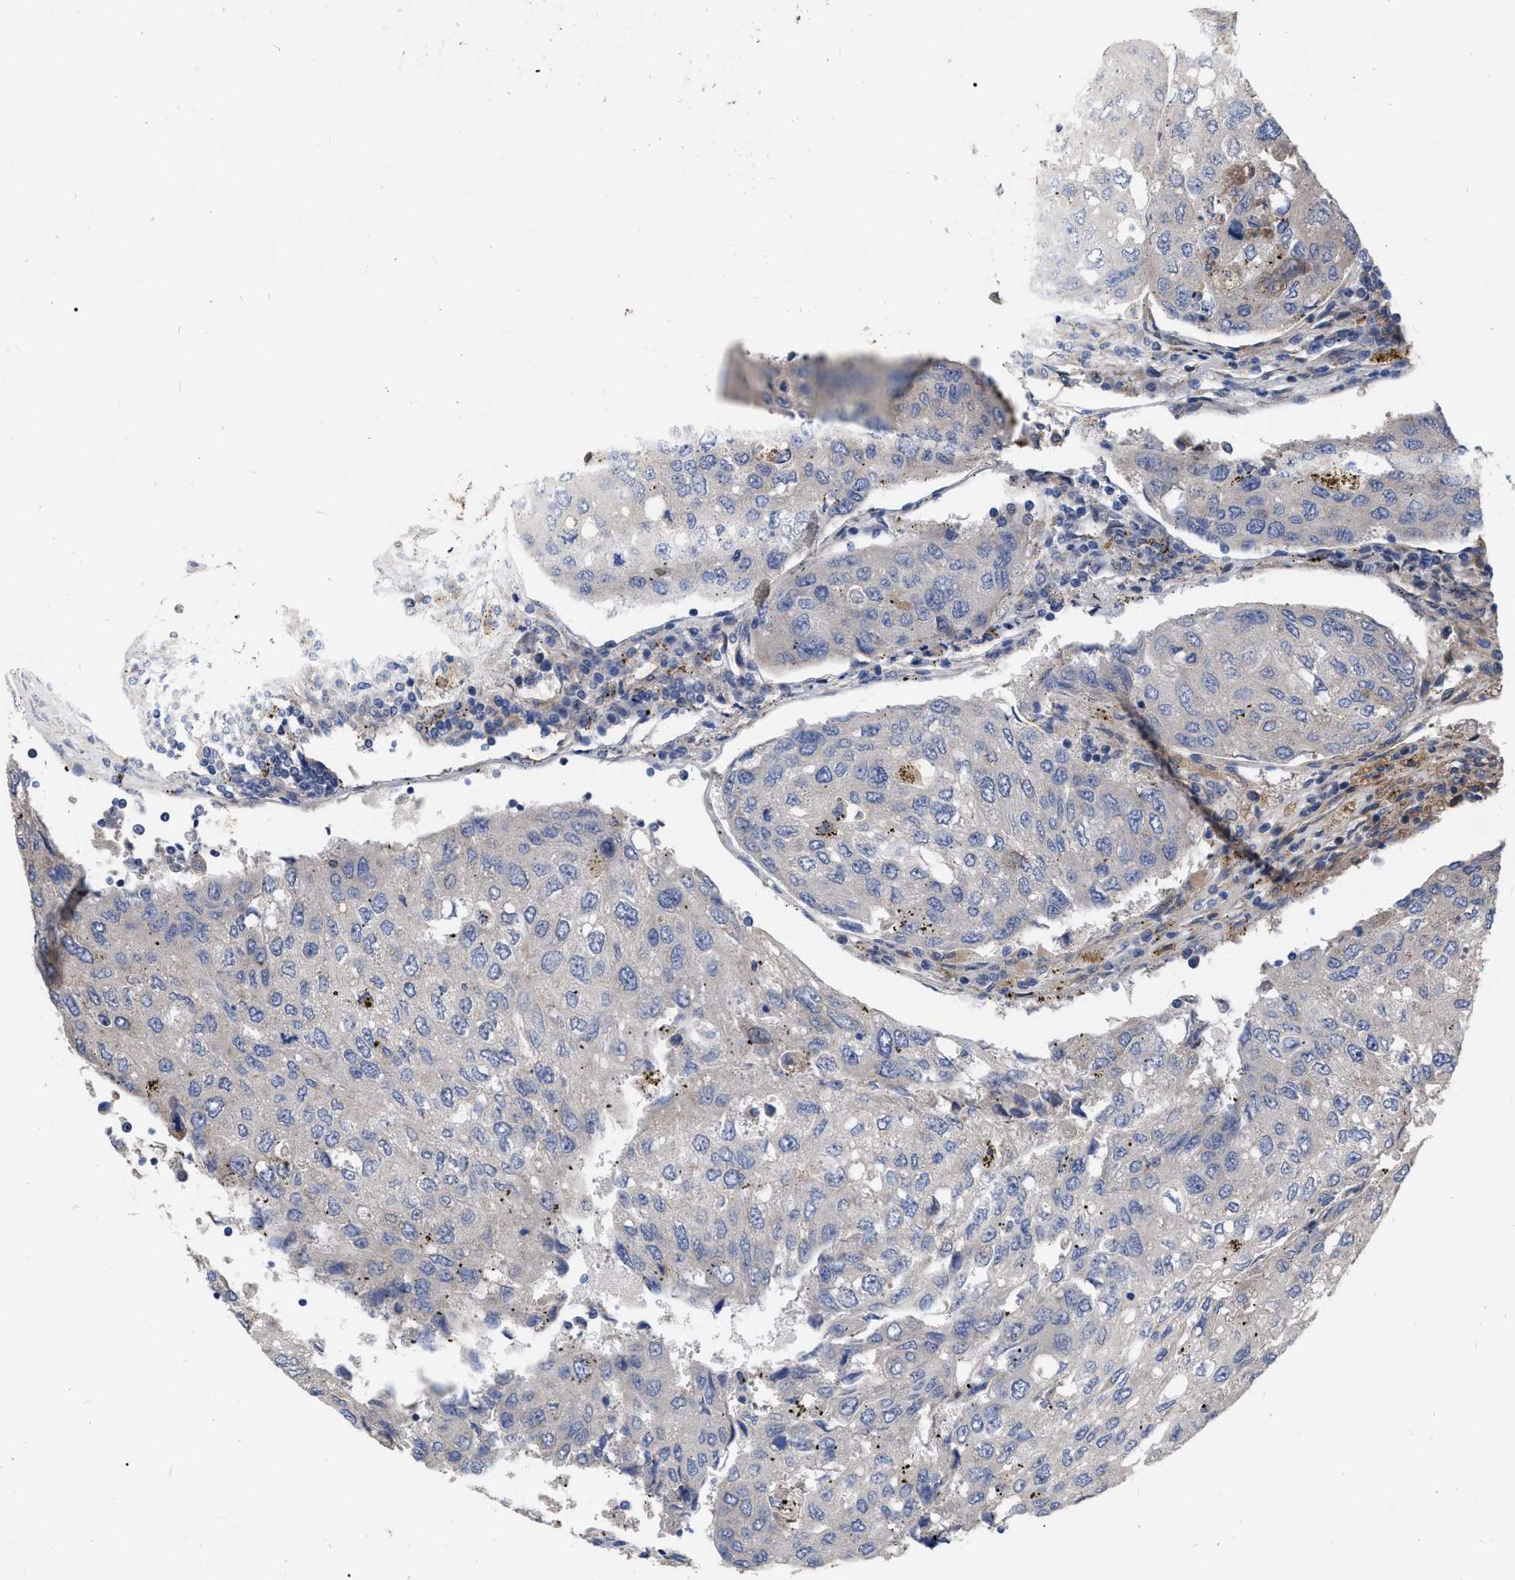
{"staining": {"intensity": "negative", "quantity": "none", "location": "none"}, "tissue": "urothelial cancer", "cell_type": "Tumor cells", "image_type": "cancer", "snomed": [{"axis": "morphology", "description": "Urothelial carcinoma, High grade"}, {"axis": "topography", "description": "Lymph node"}, {"axis": "topography", "description": "Urinary bladder"}], "caption": "Human urothelial carcinoma (high-grade) stained for a protein using IHC displays no staining in tumor cells.", "gene": "MLST8", "patient": {"sex": "male", "age": 51}}